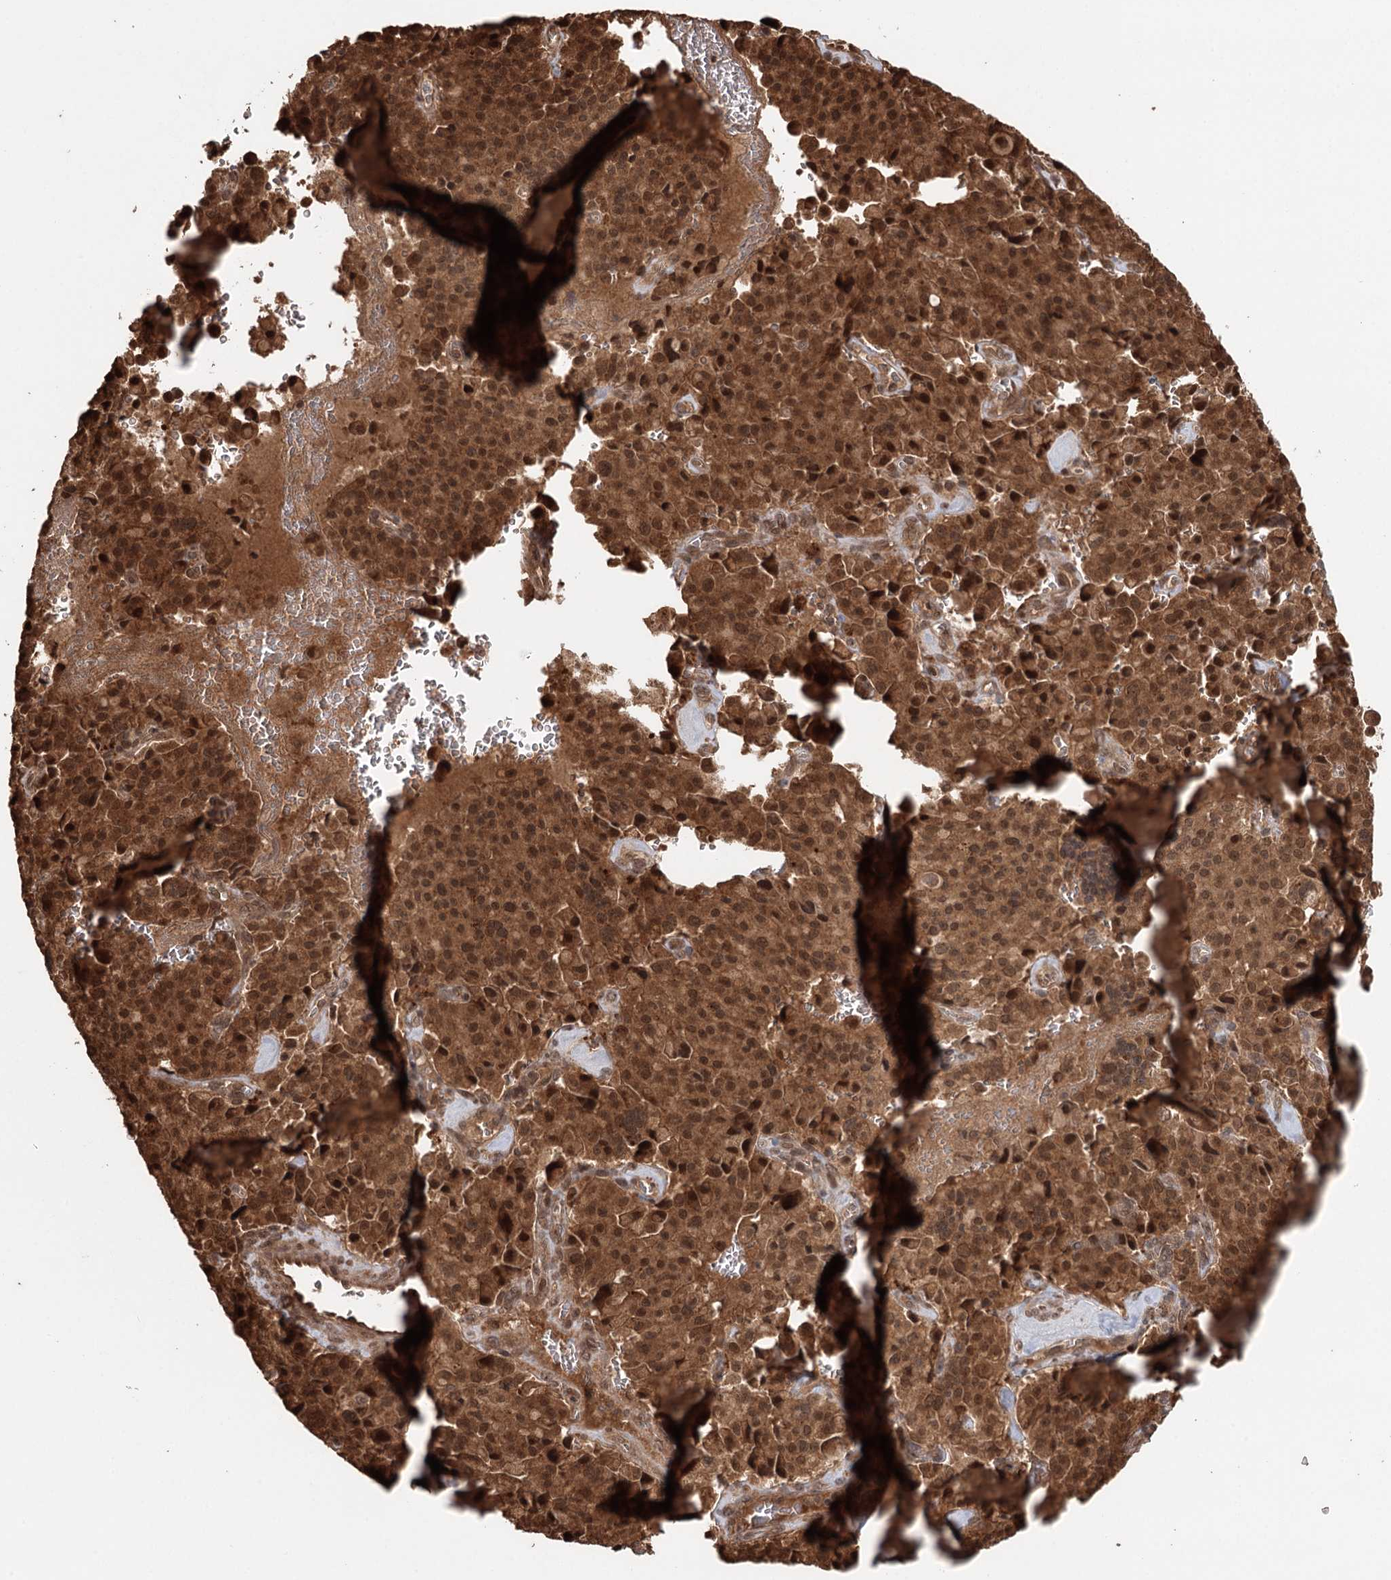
{"staining": {"intensity": "strong", "quantity": ">75%", "location": "cytoplasmic/membranous,nuclear"}, "tissue": "pancreatic cancer", "cell_type": "Tumor cells", "image_type": "cancer", "snomed": [{"axis": "morphology", "description": "Adenocarcinoma, NOS"}, {"axis": "topography", "description": "Pancreas"}], "caption": "IHC micrograph of pancreatic cancer stained for a protein (brown), which demonstrates high levels of strong cytoplasmic/membranous and nuclear staining in about >75% of tumor cells.", "gene": "N6AMT1", "patient": {"sex": "male", "age": 65}}